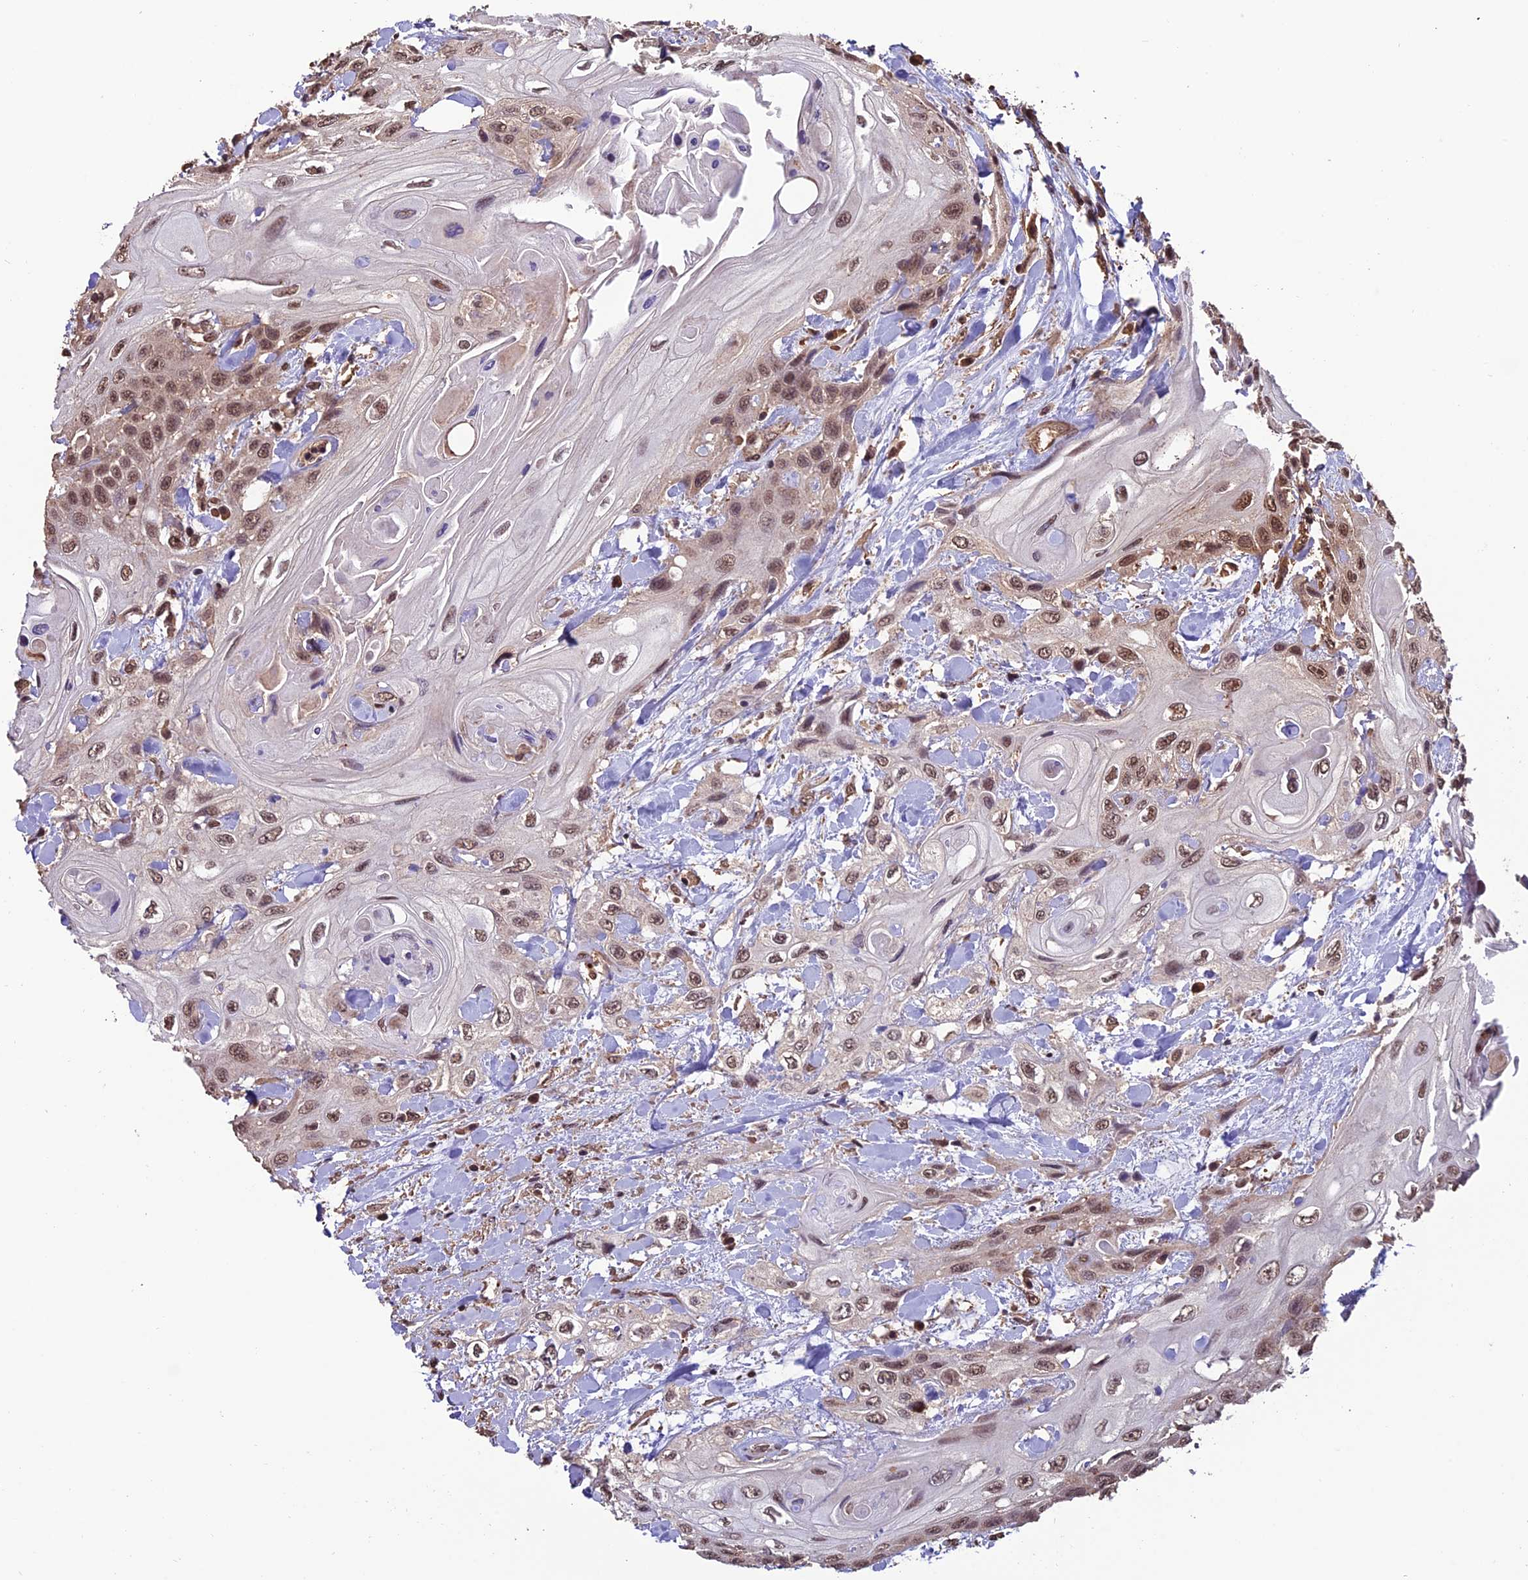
{"staining": {"intensity": "moderate", "quantity": ">75%", "location": "nuclear"}, "tissue": "head and neck cancer", "cell_type": "Tumor cells", "image_type": "cancer", "snomed": [{"axis": "morphology", "description": "Squamous cell carcinoma, NOS"}, {"axis": "topography", "description": "Head-Neck"}], "caption": "A brown stain shows moderate nuclear expression of a protein in head and neck cancer (squamous cell carcinoma) tumor cells.", "gene": "CABIN1", "patient": {"sex": "female", "age": 43}}